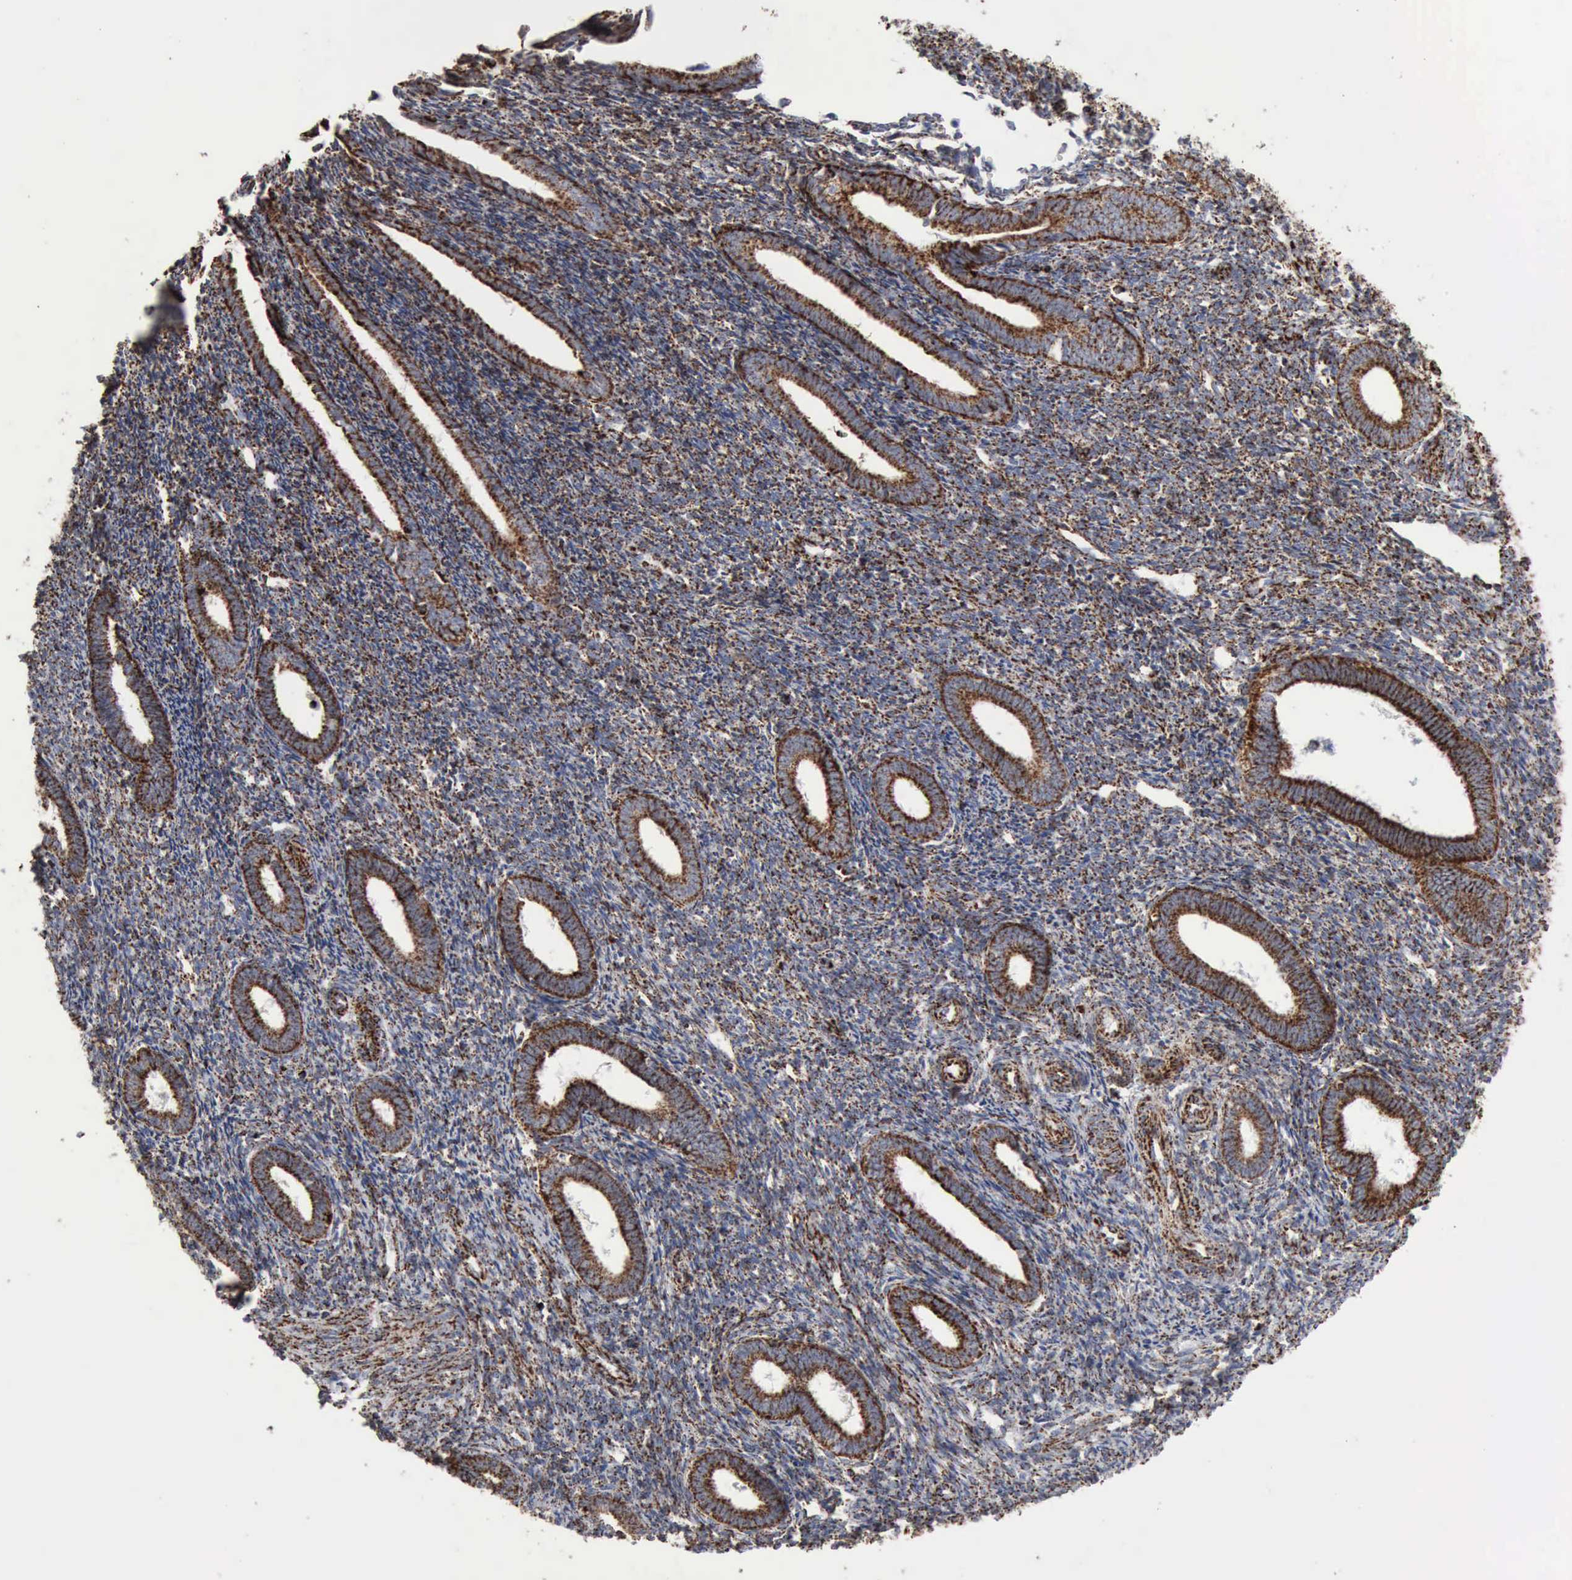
{"staining": {"intensity": "strong", "quantity": ">75%", "location": "cytoplasmic/membranous"}, "tissue": "endometrium", "cell_type": "Cells in endometrial stroma", "image_type": "normal", "snomed": [{"axis": "morphology", "description": "Normal tissue, NOS"}, {"axis": "topography", "description": "Endometrium"}], "caption": "This histopathology image displays benign endometrium stained with immunohistochemistry (IHC) to label a protein in brown. The cytoplasmic/membranous of cells in endometrial stroma show strong positivity for the protein. Nuclei are counter-stained blue.", "gene": "ACO2", "patient": {"sex": "female", "age": 27}}